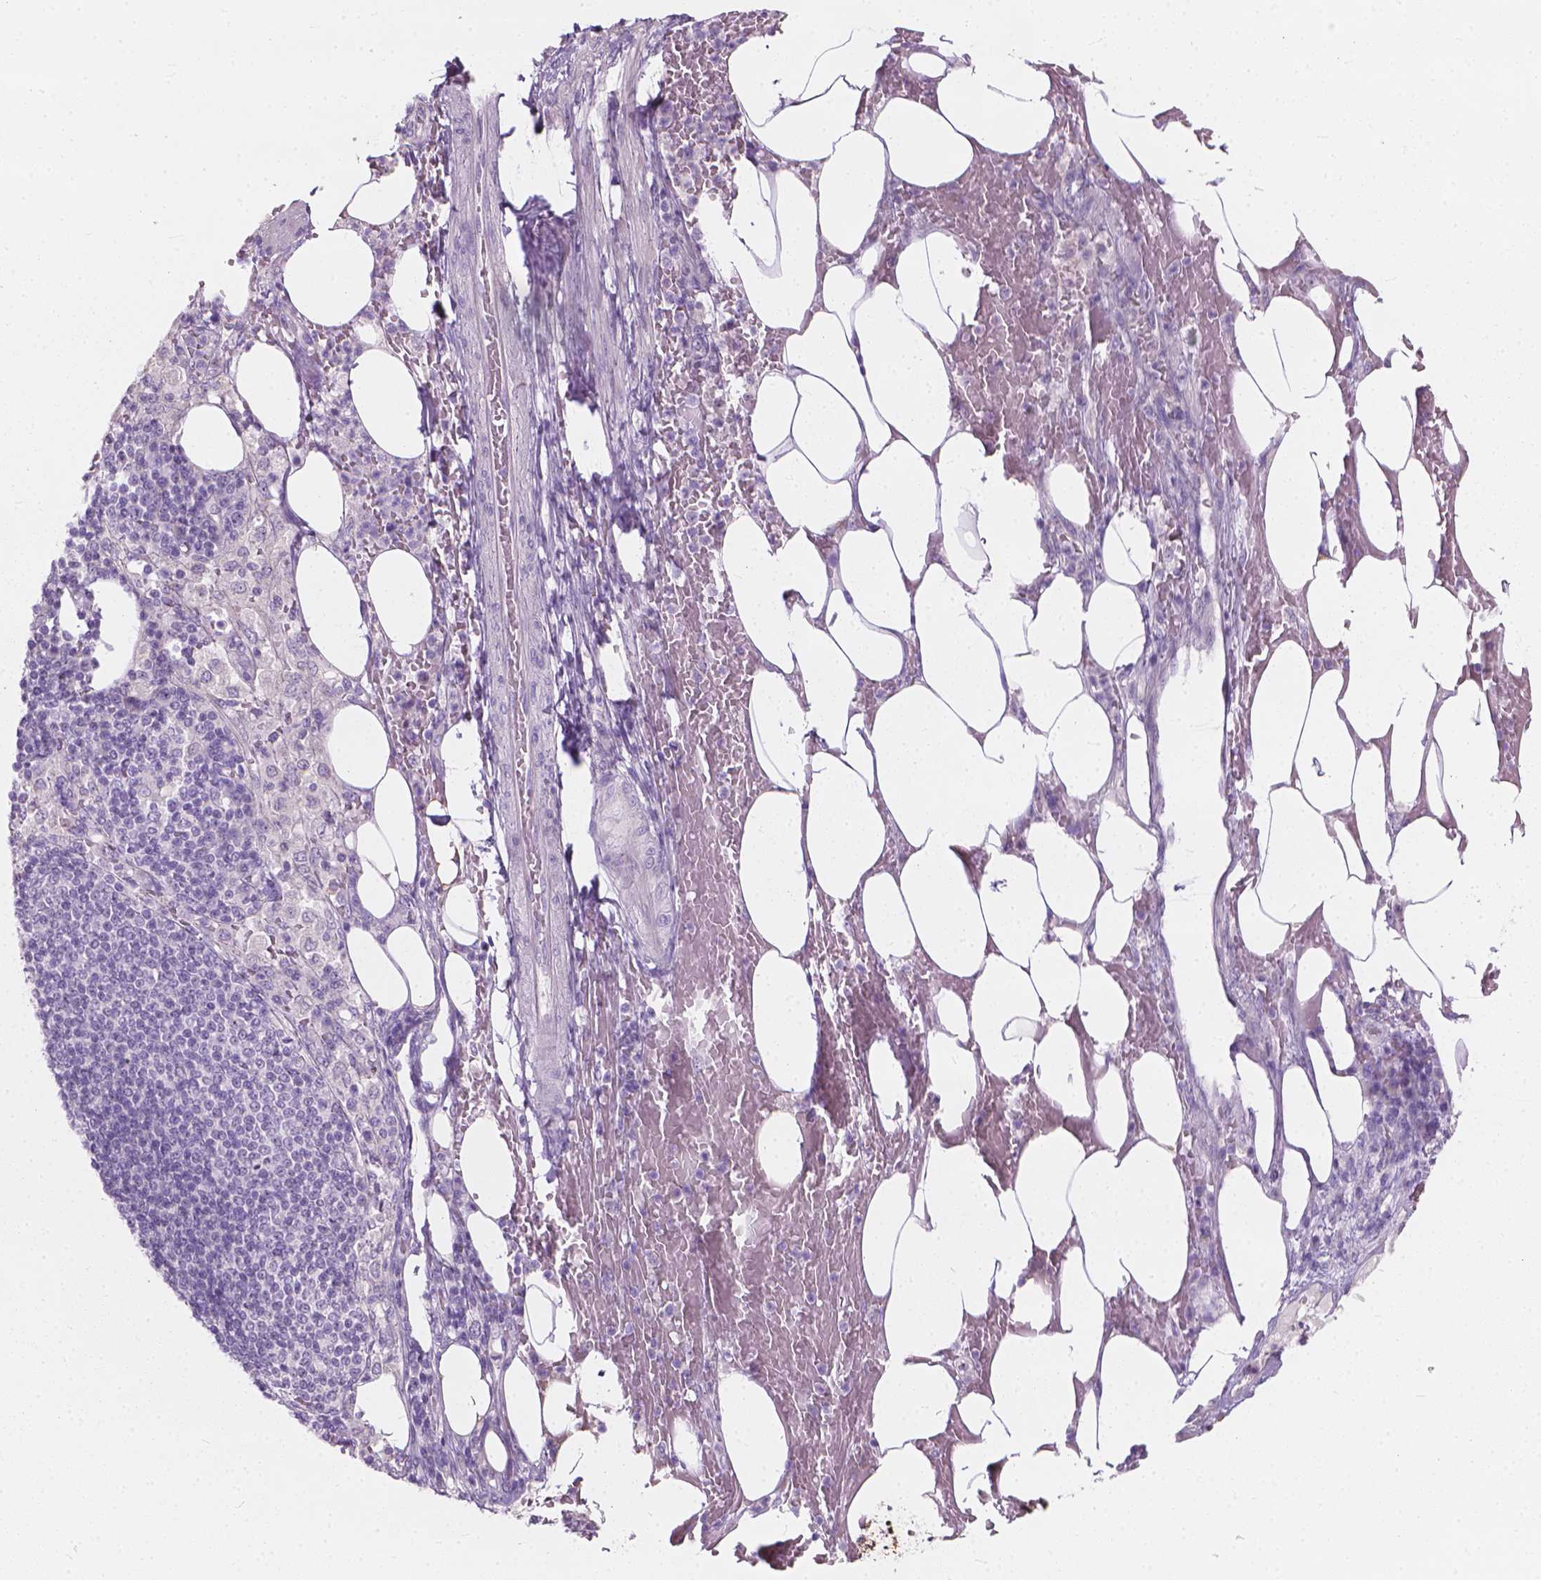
{"staining": {"intensity": "negative", "quantity": "none", "location": "none"}, "tissue": "pancreatic cancer", "cell_type": "Tumor cells", "image_type": "cancer", "snomed": [{"axis": "morphology", "description": "Adenocarcinoma, NOS"}, {"axis": "topography", "description": "Pancreas"}], "caption": "A high-resolution photomicrograph shows immunohistochemistry staining of pancreatic cancer (adenocarcinoma), which exhibits no significant positivity in tumor cells.", "gene": "GPRC5A", "patient": {"sex": "female", "age": 61}}